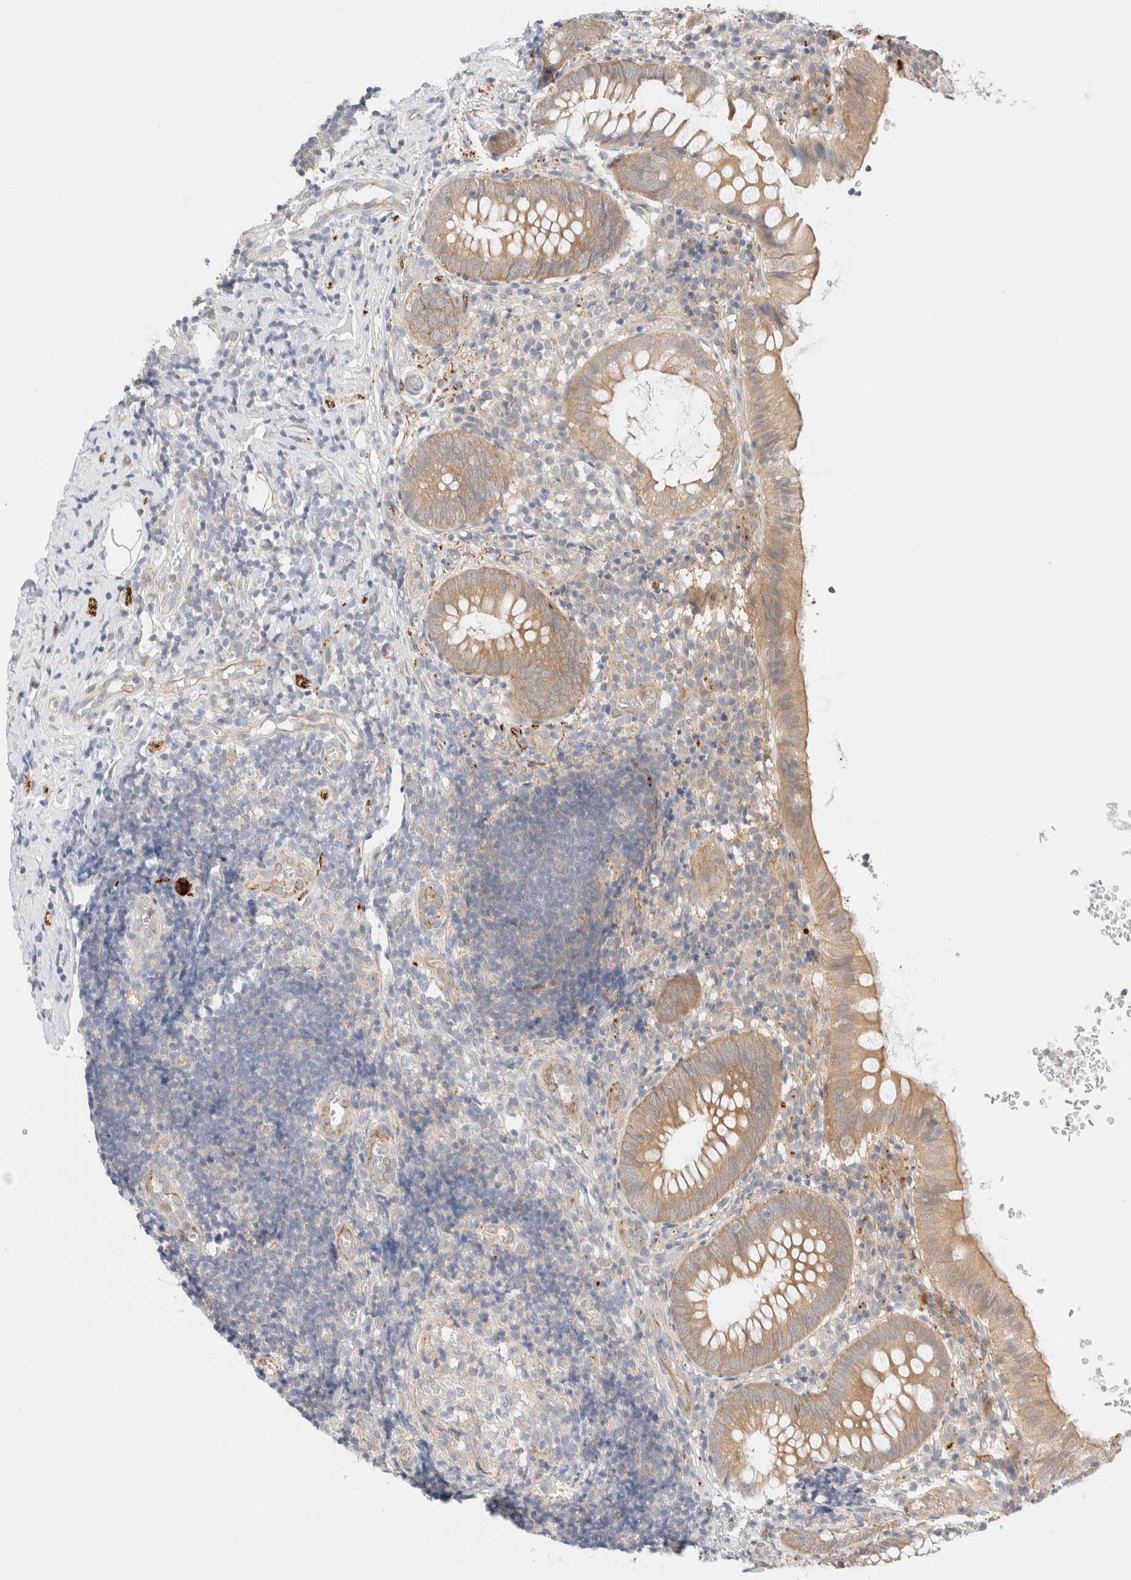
{"staining": {"intensity": "moderate", "quantity": ">75%", "location": "cytoplasmic/membranous"}, "tissue": "appendix", "cell_type": "Glandular cells", "image_type": "normal", "snomed": [{"axis": "morphology", "description": "Normal tissue, NOS"}, {"axis": "topography", "description": "Appendix"}], "caption": "Appendix stained with immunohistochemistry (IHC) demonstrates moderate cytoplasmic/membranous expression in approximately >75% of glandular cells.", "gene": "UNC13B", "patient": {"sex": "male", "age": 8}}